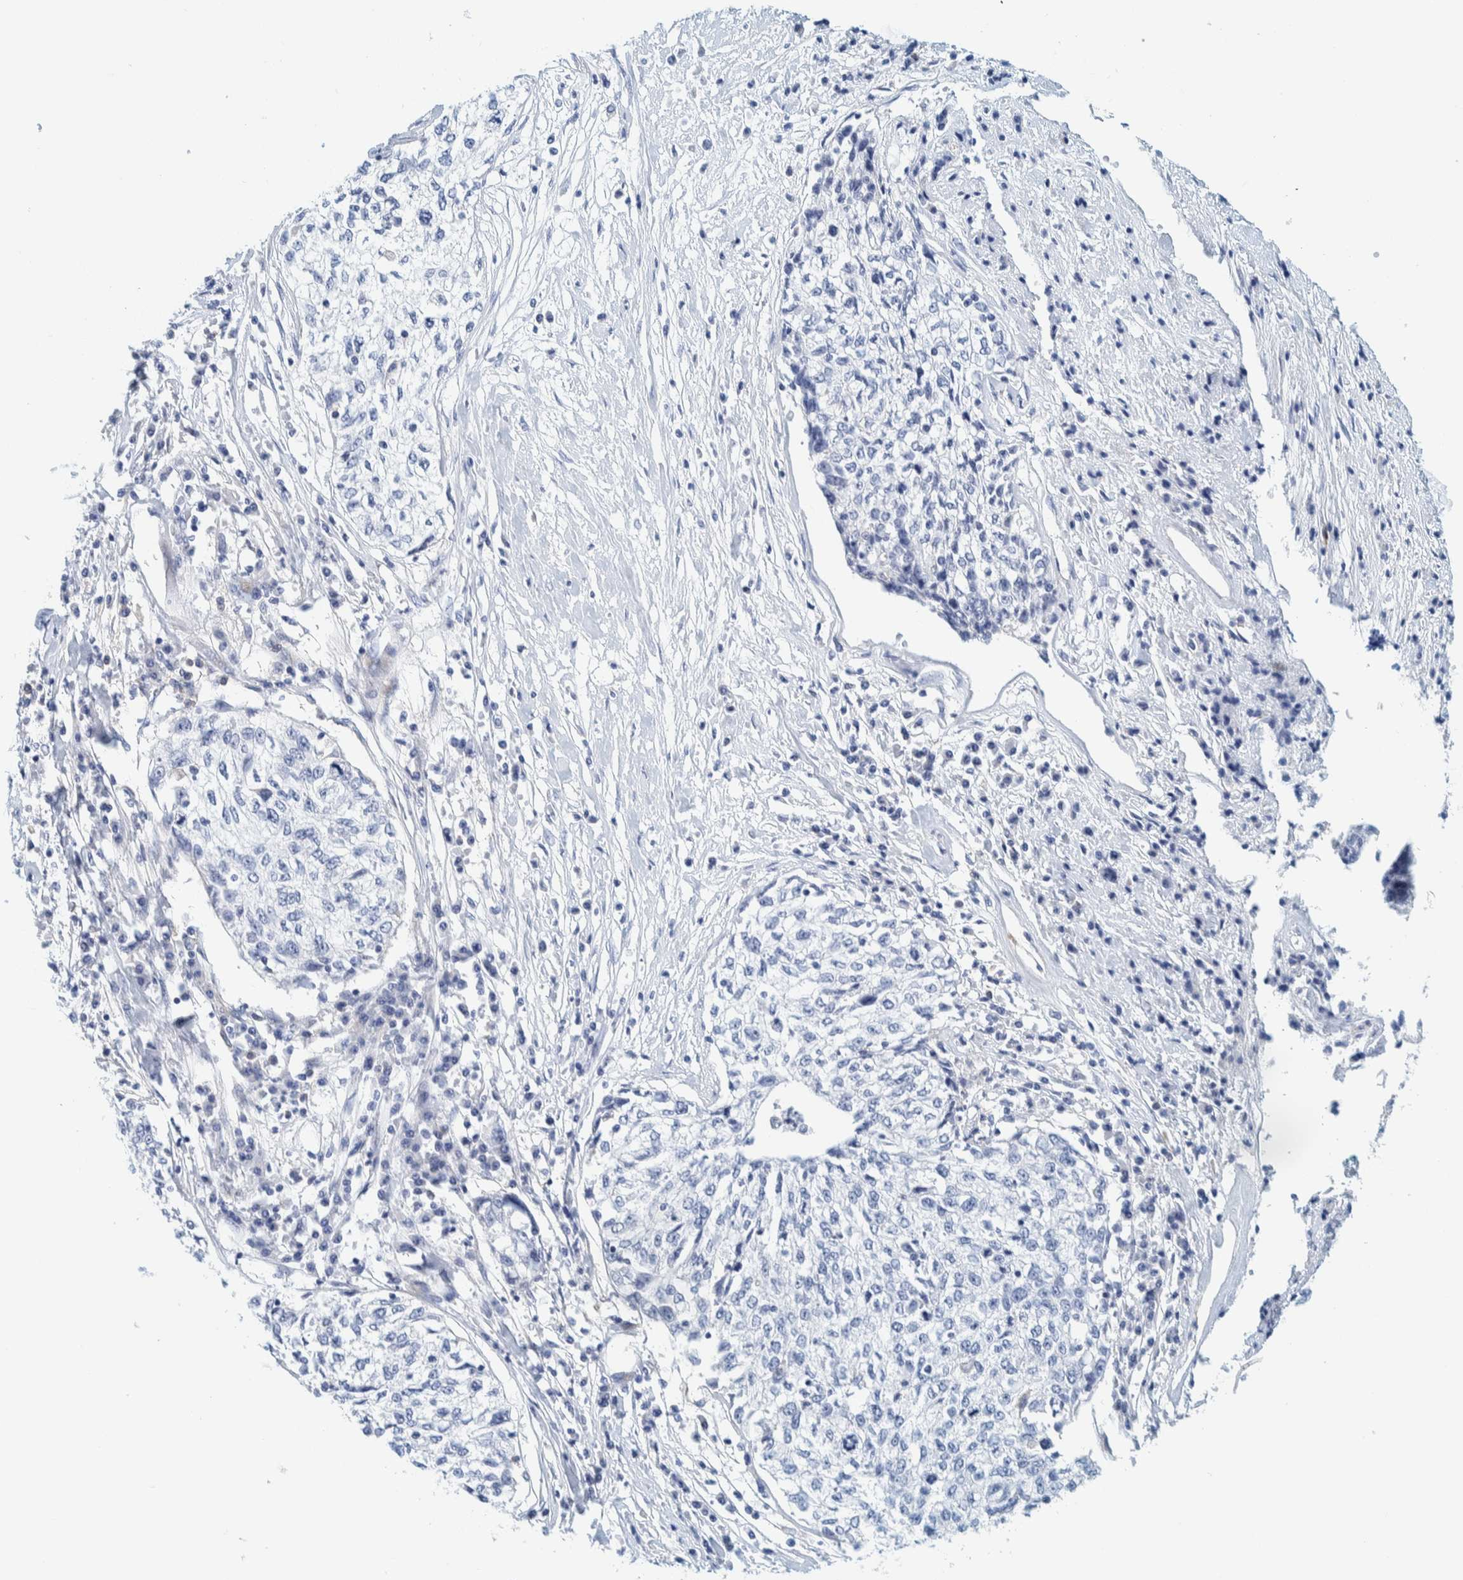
{"staining": {"intensity": "negative", "quantity": "none", "location": "none"}, "tissue": "cervical cancer", "cell_type": "Tumor cells", "image_type": "cancer", "snomed": [{"axis": "morphology", "description": "Squamous cell carcinoma, NOS"}, {"axis": "topography", "description": "Cervix"}], "caption": "The histopathology image demonstrates no staining of tumor cells in cervical cancer.", "gene": "MOG", "patient": {"sex": "female", "age": 57}}